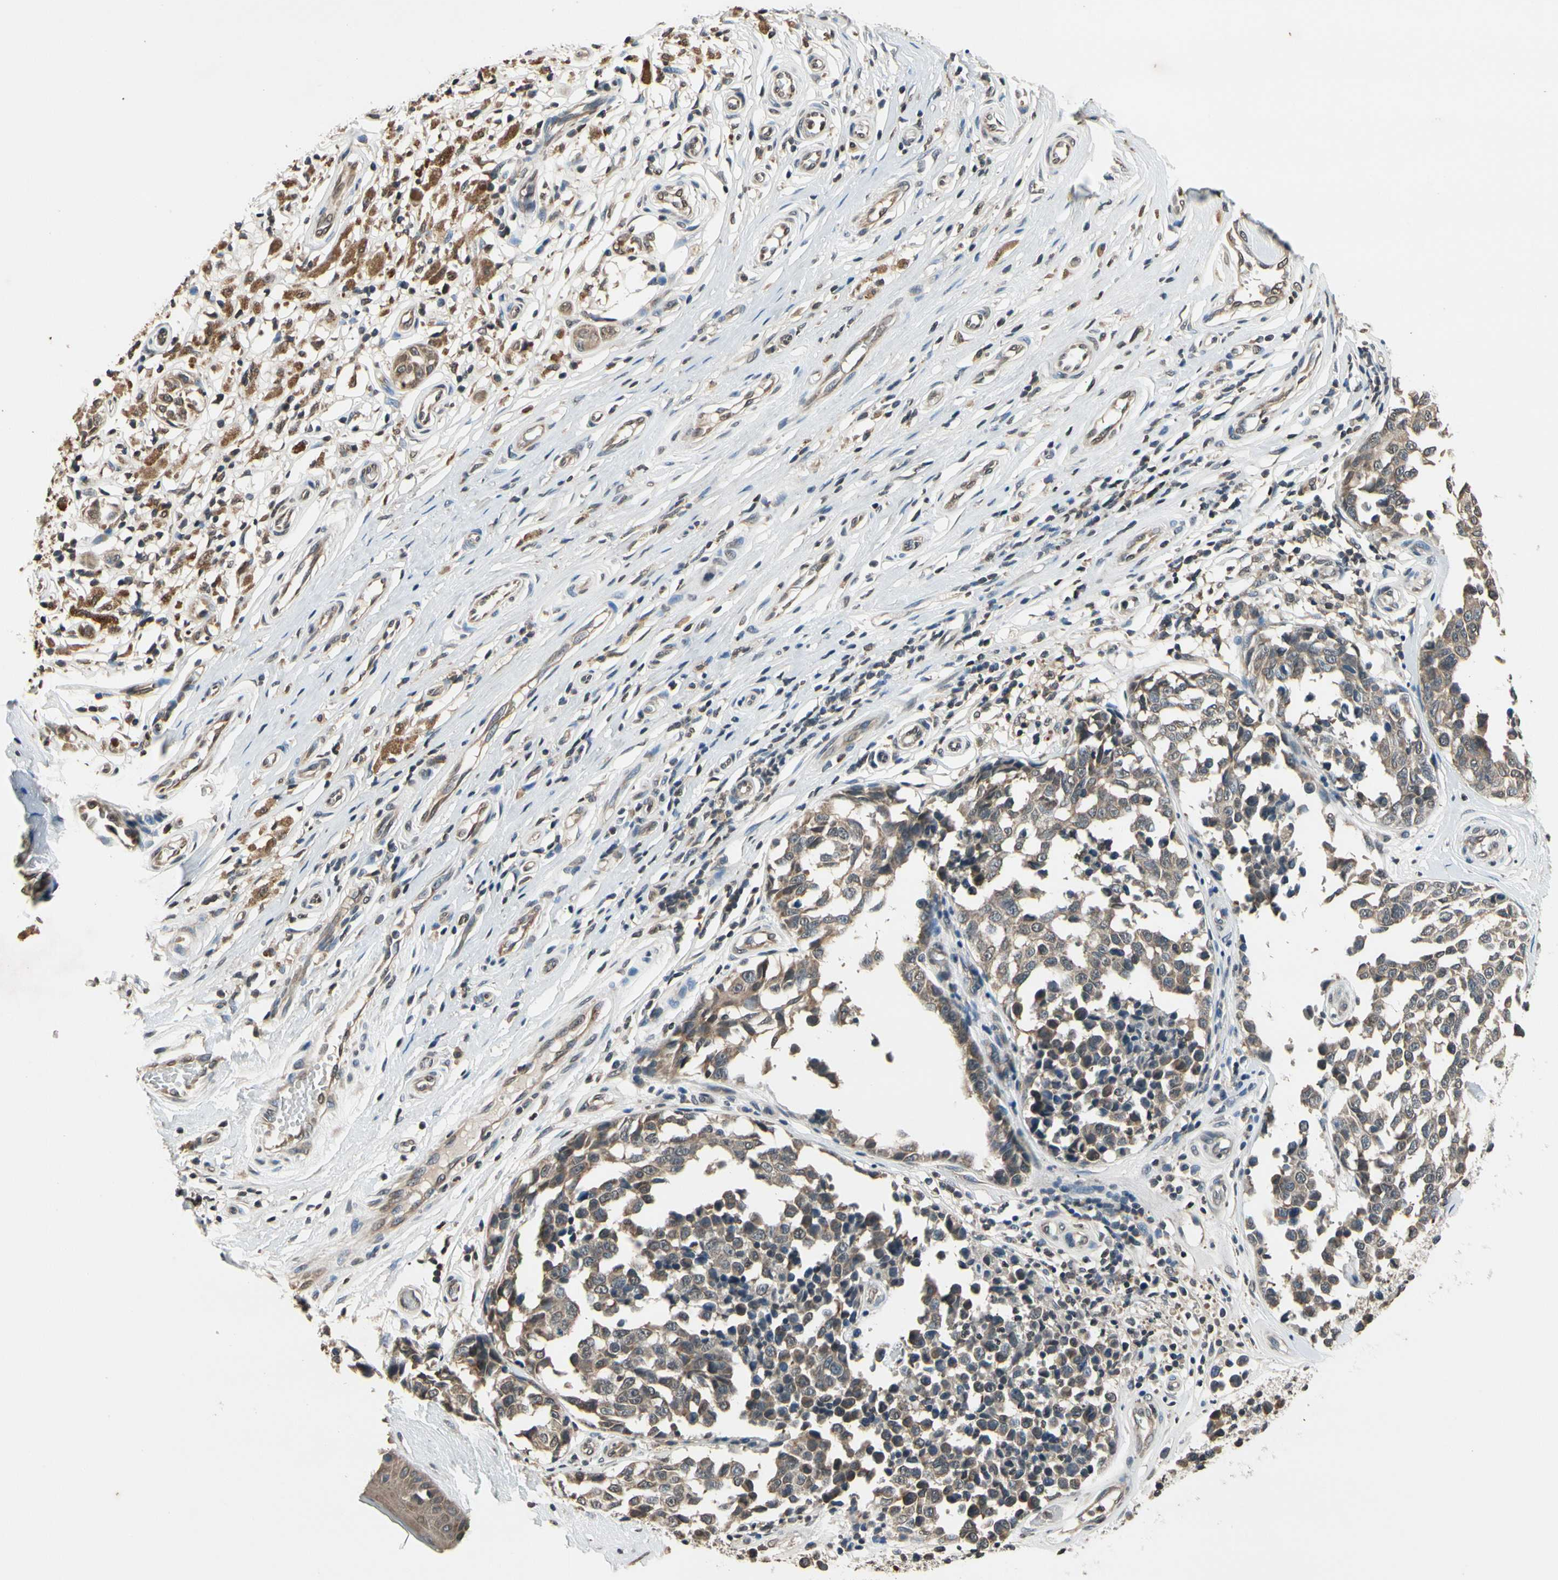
{"staining": {"intensity": "moderate", "quantity": "25%-75%", "location": "cytoplasmic/membranous"}, "tissue": "melanoma", "cell_type": "Tumor cells", "image_type": "cancer", "snomed": [{"axis": "morphology", "description": "Malignant melanoma, NOS"}, {"axis": "topography", "description": "Skin"}], "caption": "Immunohistochemistry (DAB (3,3'-diaminobenzidine)) staining of human melanoma exhibits moderate cytoplasmic/membranous protein expression in approximately 25%-75% of tumor cells.", "gene": "GCLC", "patient": {"sex": "female", "age": 64}}